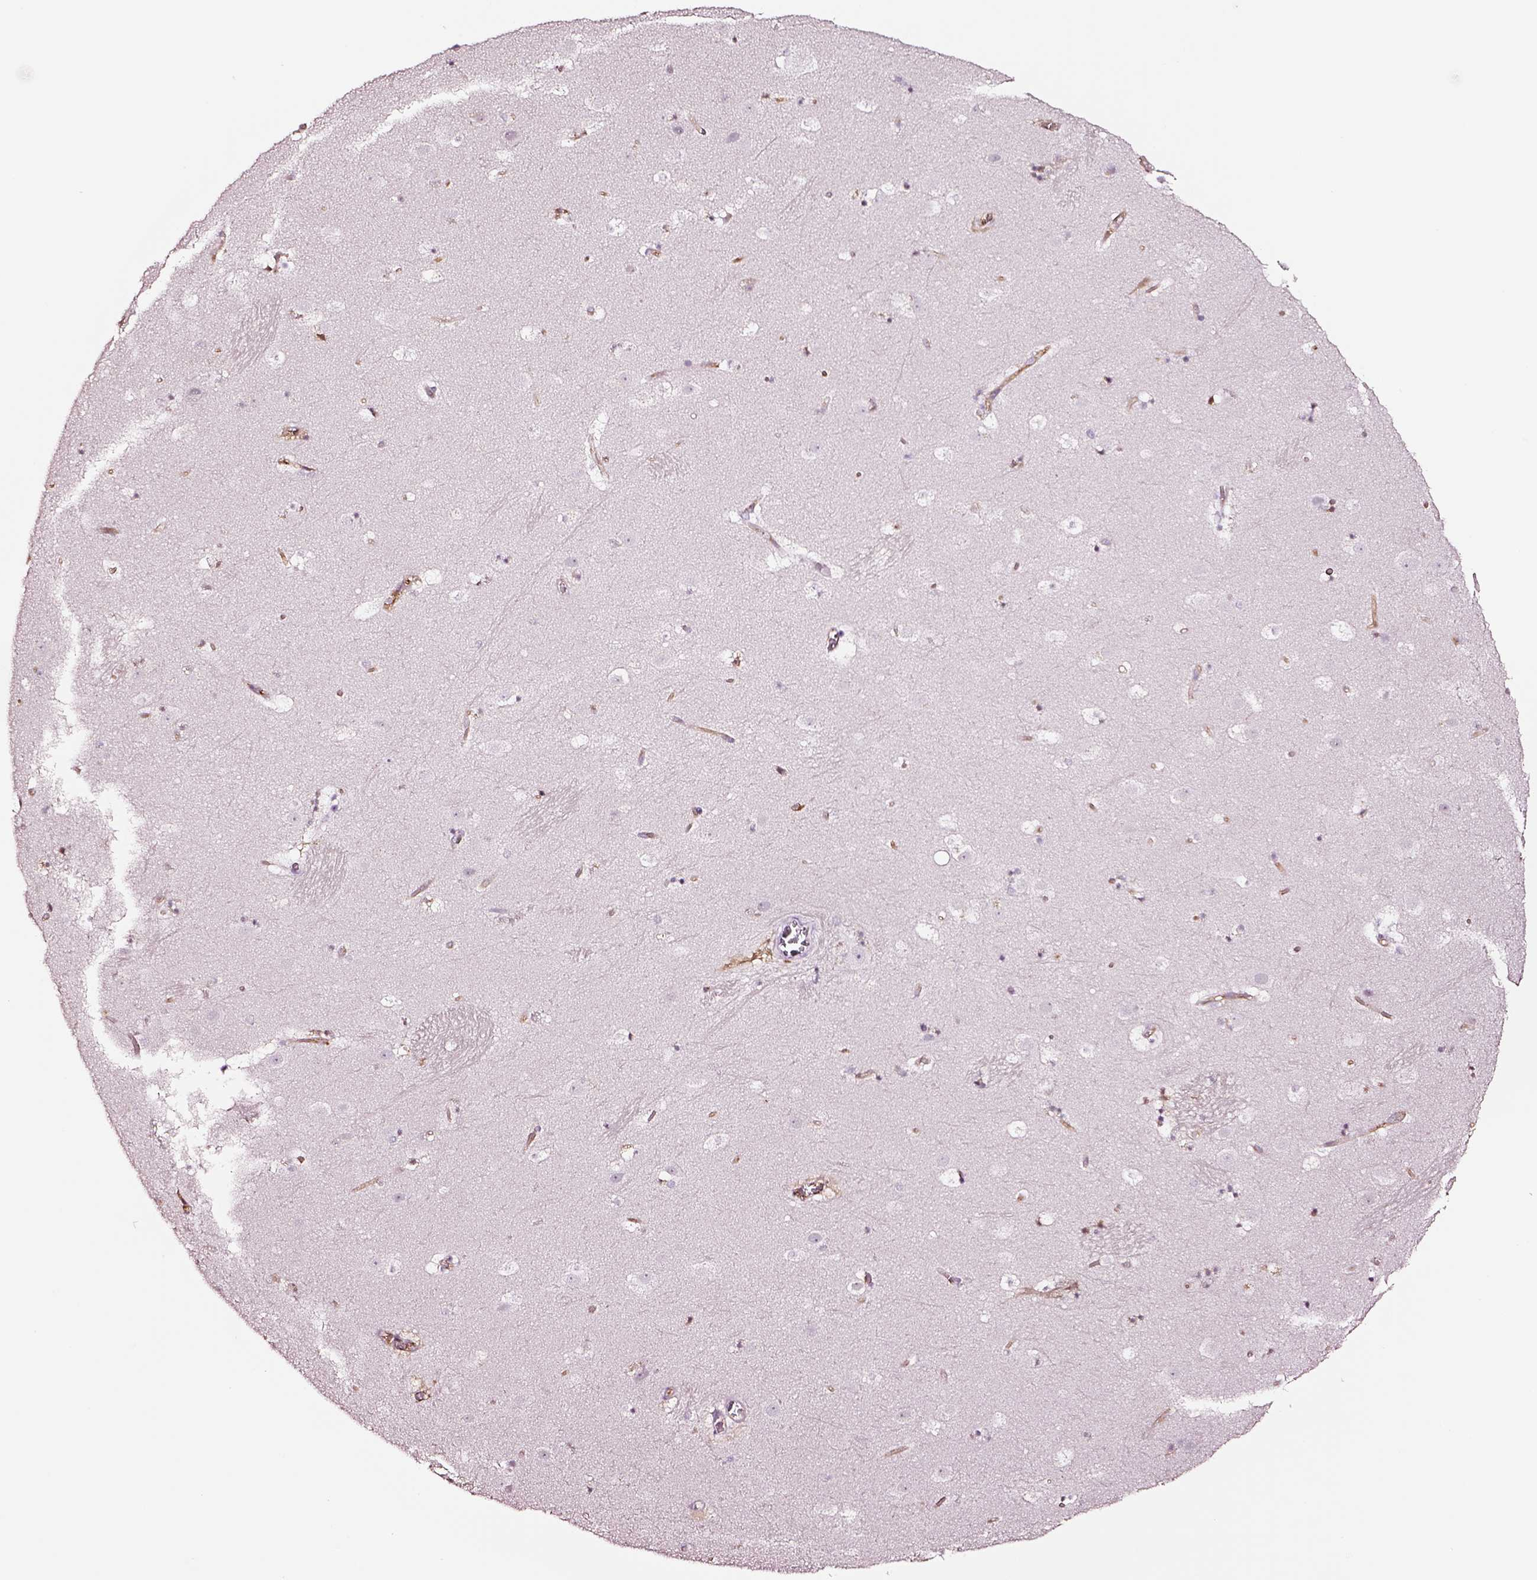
{"staining": {"intensity": "negative", "quantity": "none", "location": "none"}, "tissue": "caudate", "cell_type": "Glial cells", "image_type": "normal", "snomed": [{"axis": "morphology", "description": "Normal tissue, NOS"}, {"axis": "topography", "description": "Lateral ventricle wall"}], "caption": "High magnification brightfield microscopy of benign caudate stained with DAB (brown) and counterstained with hematoxylin (blue): glial cells show no significant positivity. (IHC, brightfield microscopy, high magnification).", "gene": "TF", "patient": {"sex": "male", "age": 37}}